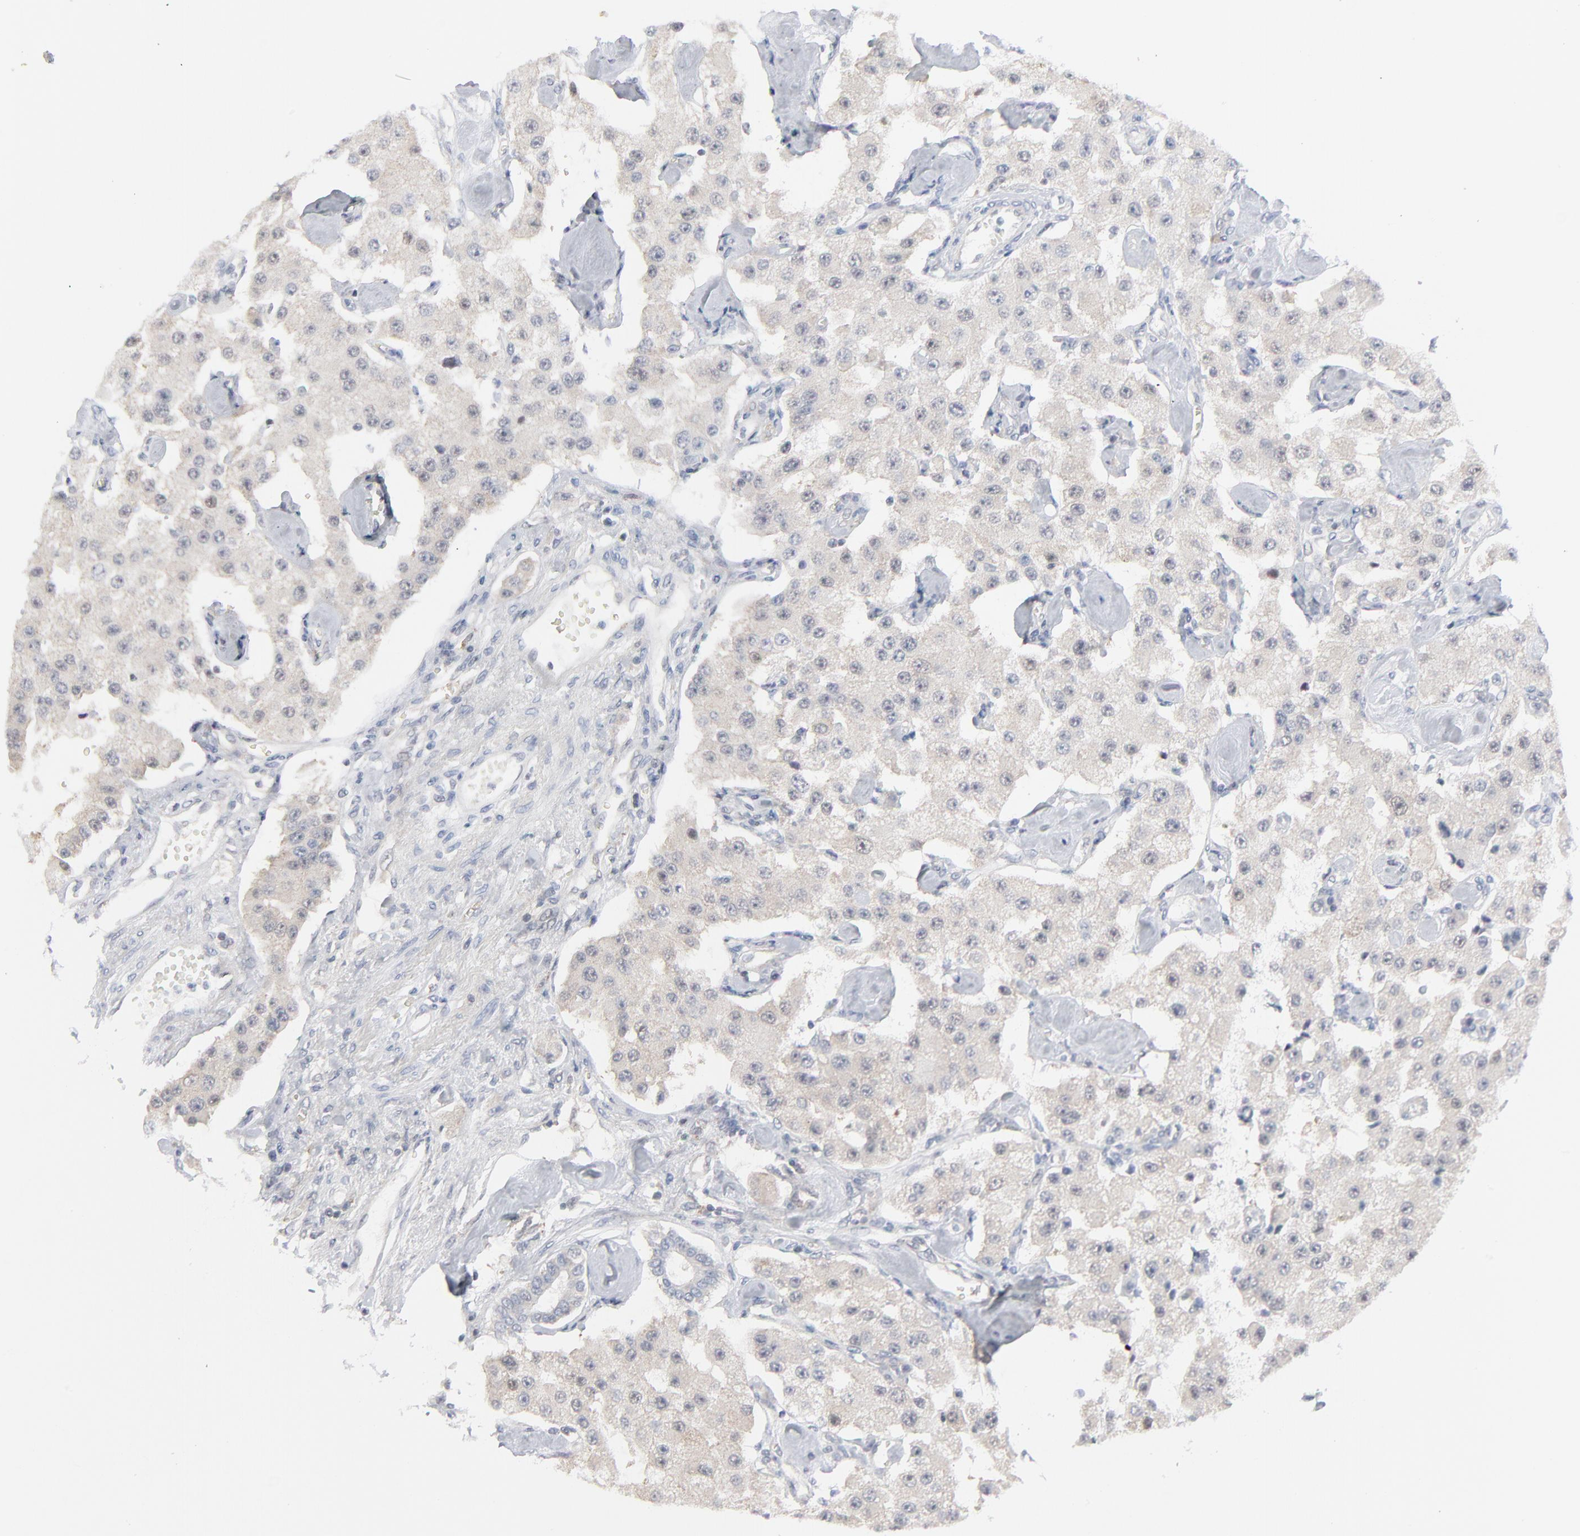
{"staining": {"intensity": "moderate", "quantity": "25%-75%", "location": "cytoplasmic/membranous"}, "tissue": "carcinoid", "cell_type": "Tumor cells", "image_type": "cancer", "snomed": [{"axis": "morphology", "description": "Carcinoid, malignant, NOS"}, {"axis": "topography", "description": "Pancreas"}], "caption": "Carcinoid stained for a protein shows moderate cytoplasmic/membranous positivity in tumor cells. The protein of interest is shown in brown color, while the nuclei are stained blue.", "gene": "RPS6KB1", "patient": {"sex": "male", "age": 41}}